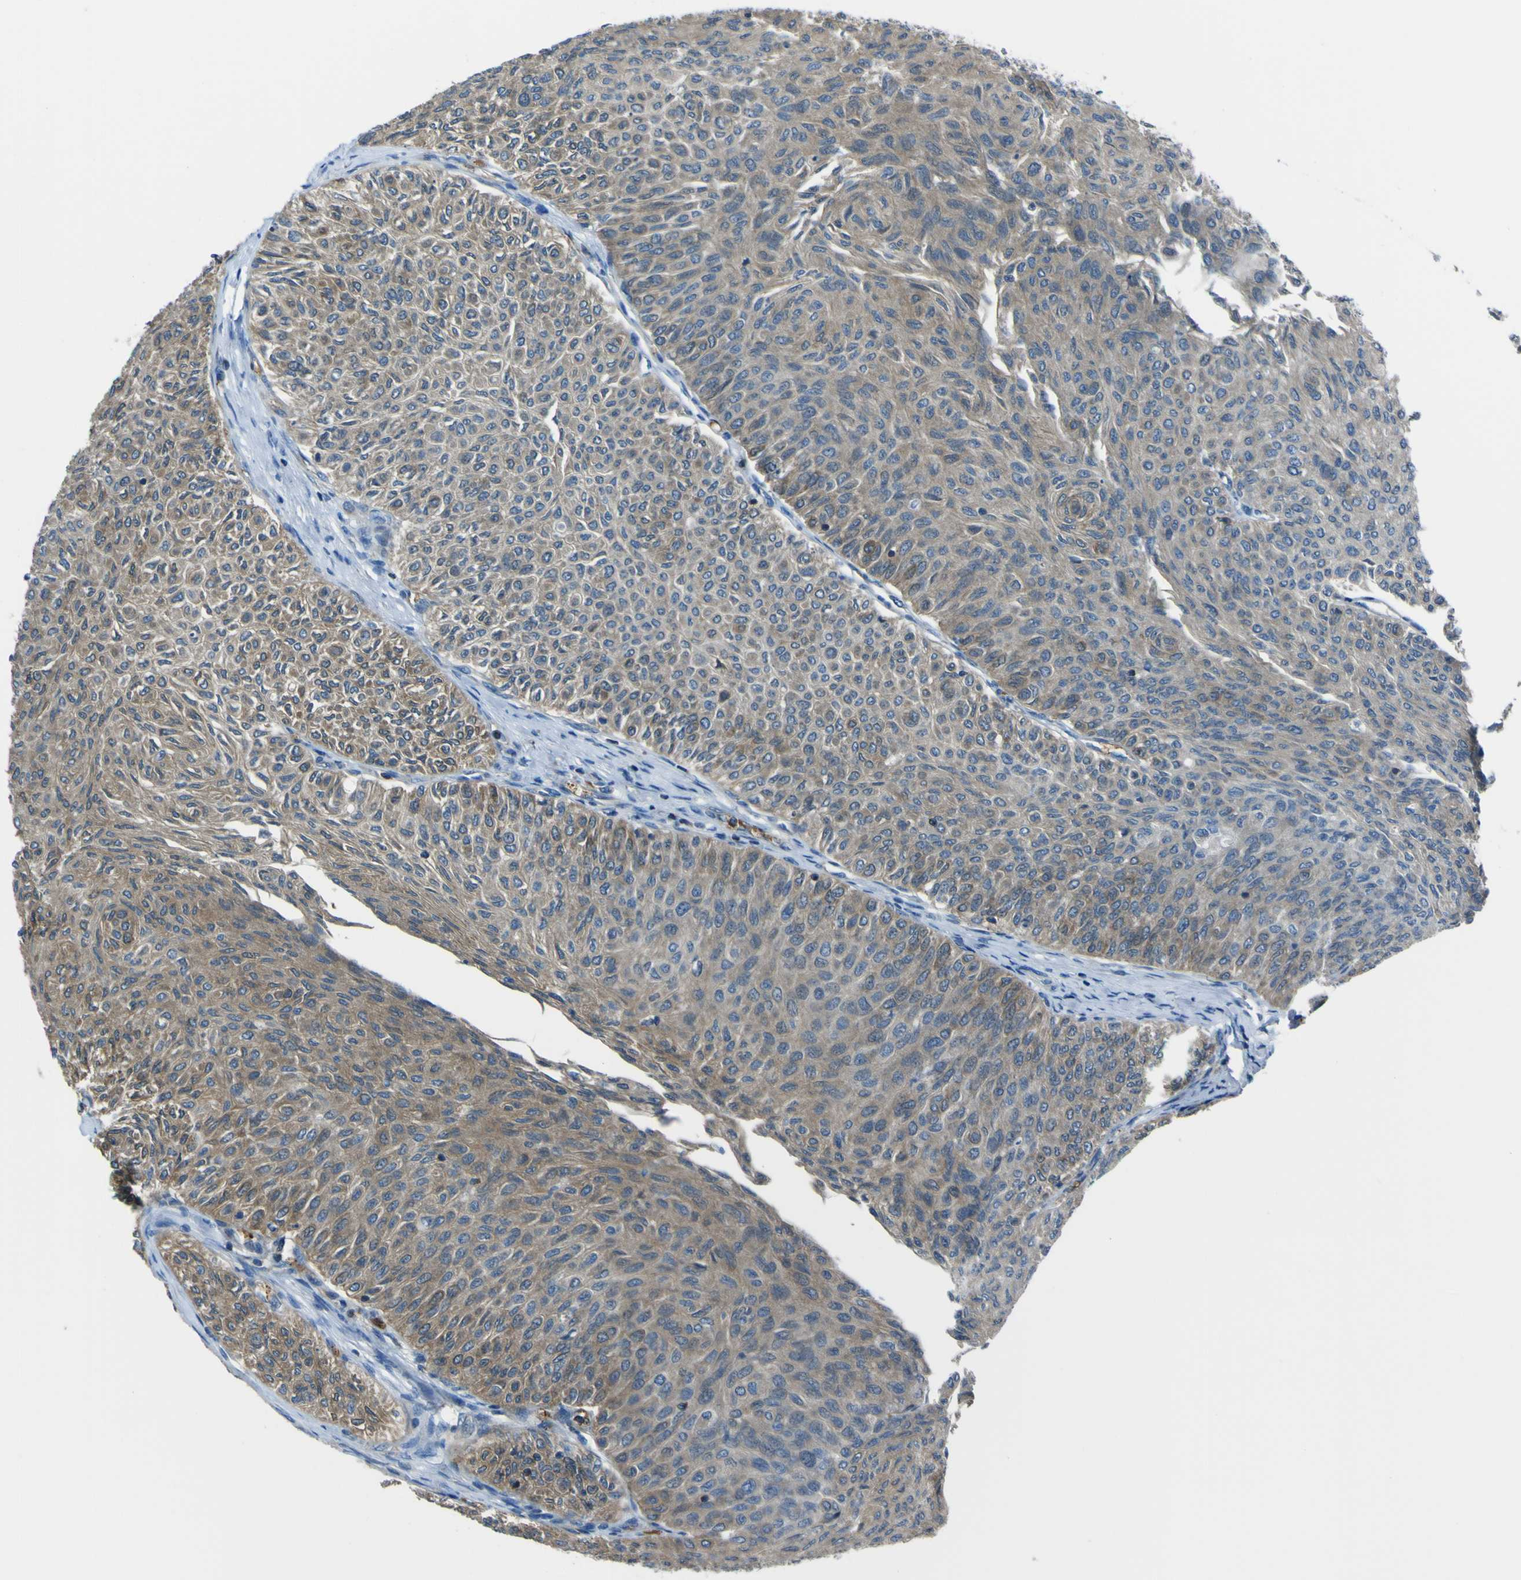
{"staining": {"intensity": "moderate", "quantity": ">75%", "location": "cytoplasmic/membranous"}, "tissue": "urothelial cancer", "cell_type": "Tumor cells", "image_type": "cancer", "snomed": [{"axis": "morphology", "description": "Urothelial carcinoma, Low grade"}, {"axis": "topography", "description": "Urinary bladder"}], "caption": "A histopathology image of human urothelial cancer stained for a protein displays moderate cytoplasmic/membranous brown staining in tumor cells.", "gene": "STIM1", "patient": {"sex": "male", "age": 78}}